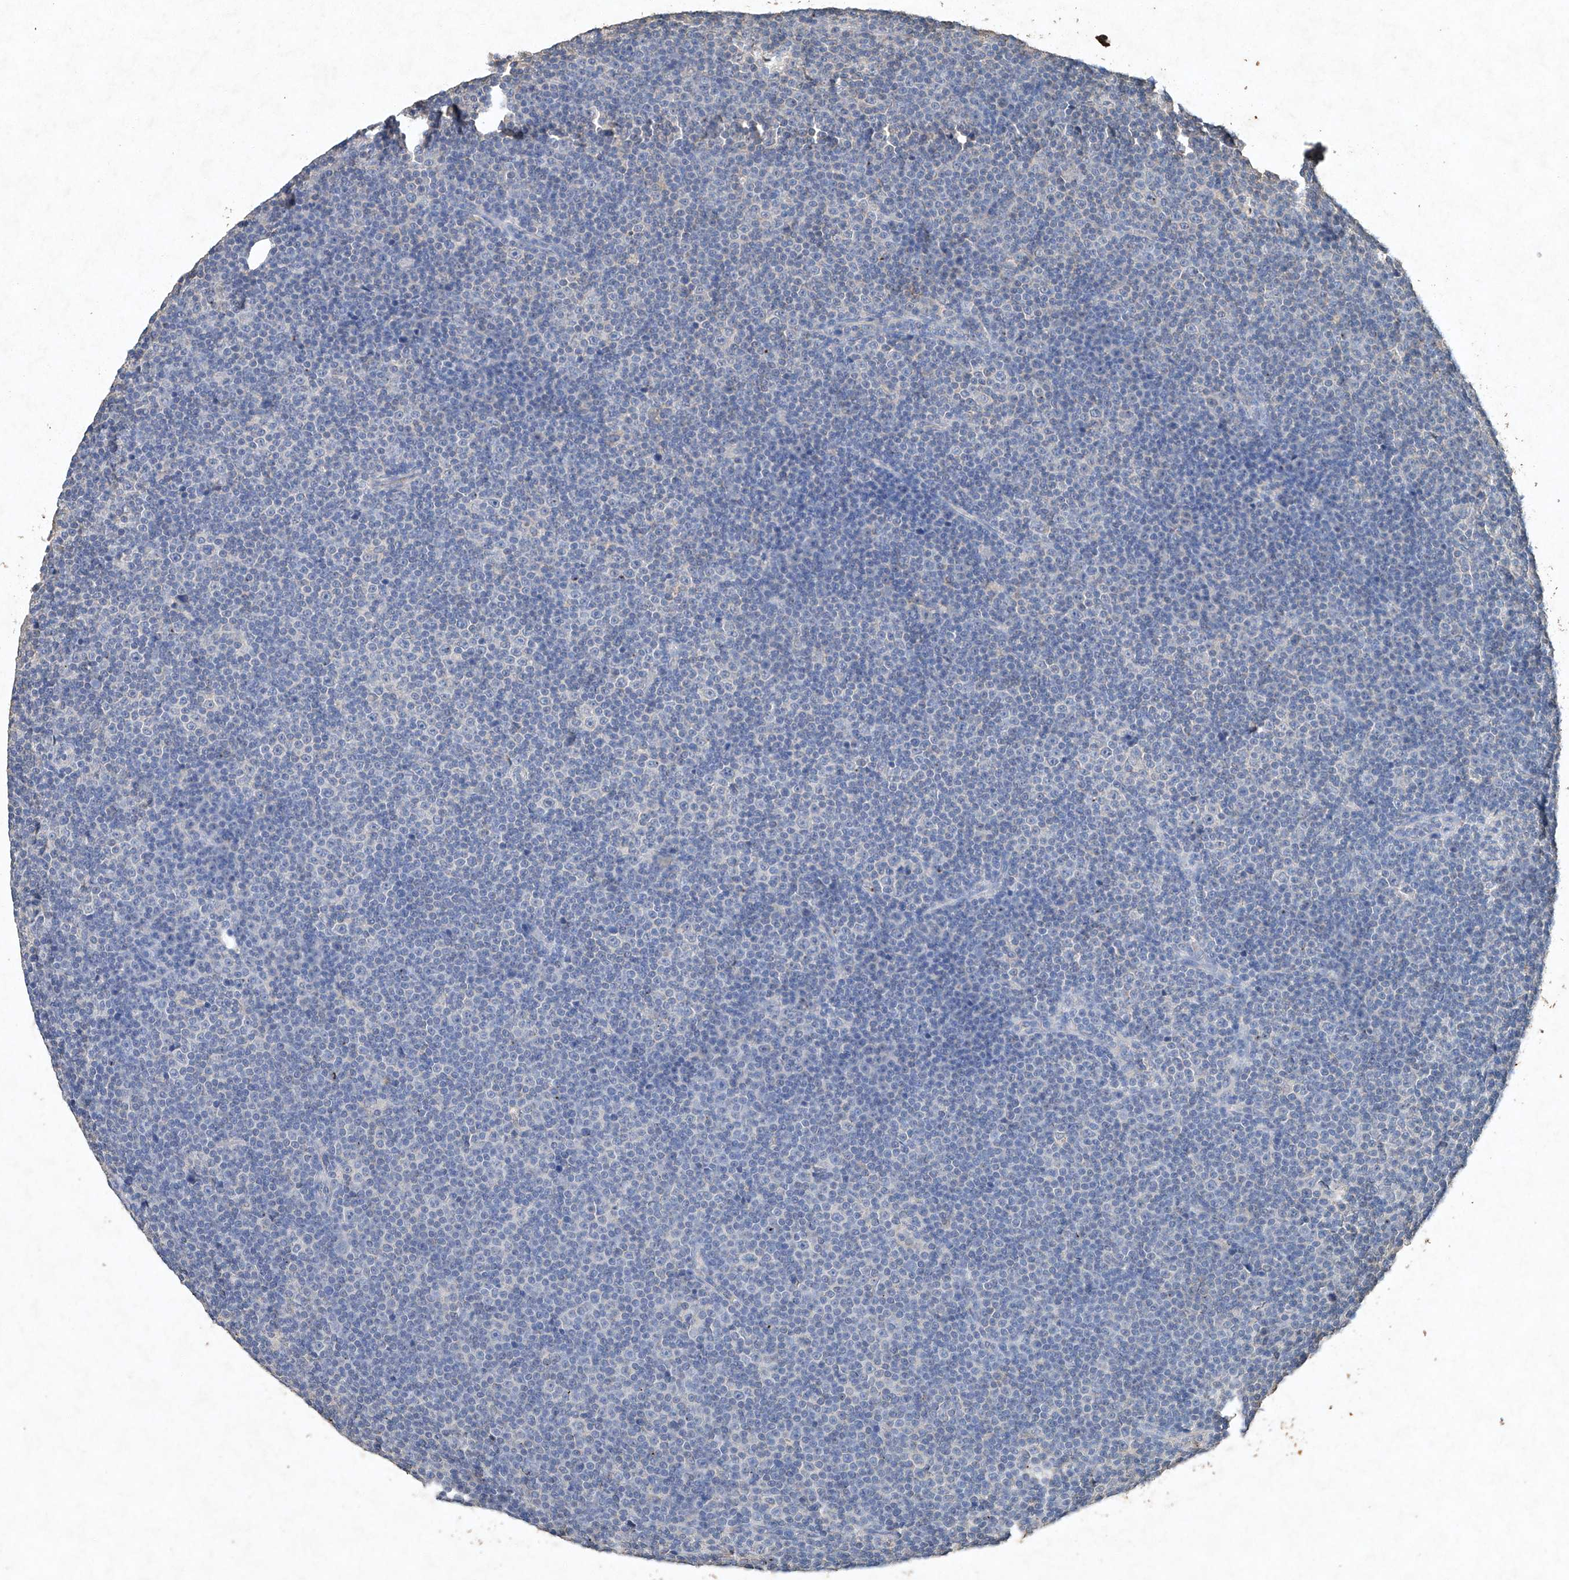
{"staining": {"intensity": "negative", "quantity": "none", "location": "none"}, "tissue": "lymphoma", "cell_type": "Tumor cells", "image_type": "cancer", "snomed": [{"axis": "morphology", "description": "Malignant lymphoma, non-Hodgkin's type, Low grade"}, {"axis": "topography", "description": "Lymph node"}], "caption": "Human malignant lymphoma, non-Hodgkin's type (low-grade) stained for a protein using IHC reveals no staining in tumor cells.", "gene": "STK3", "patient": {"sex": "female", "age": 67}}